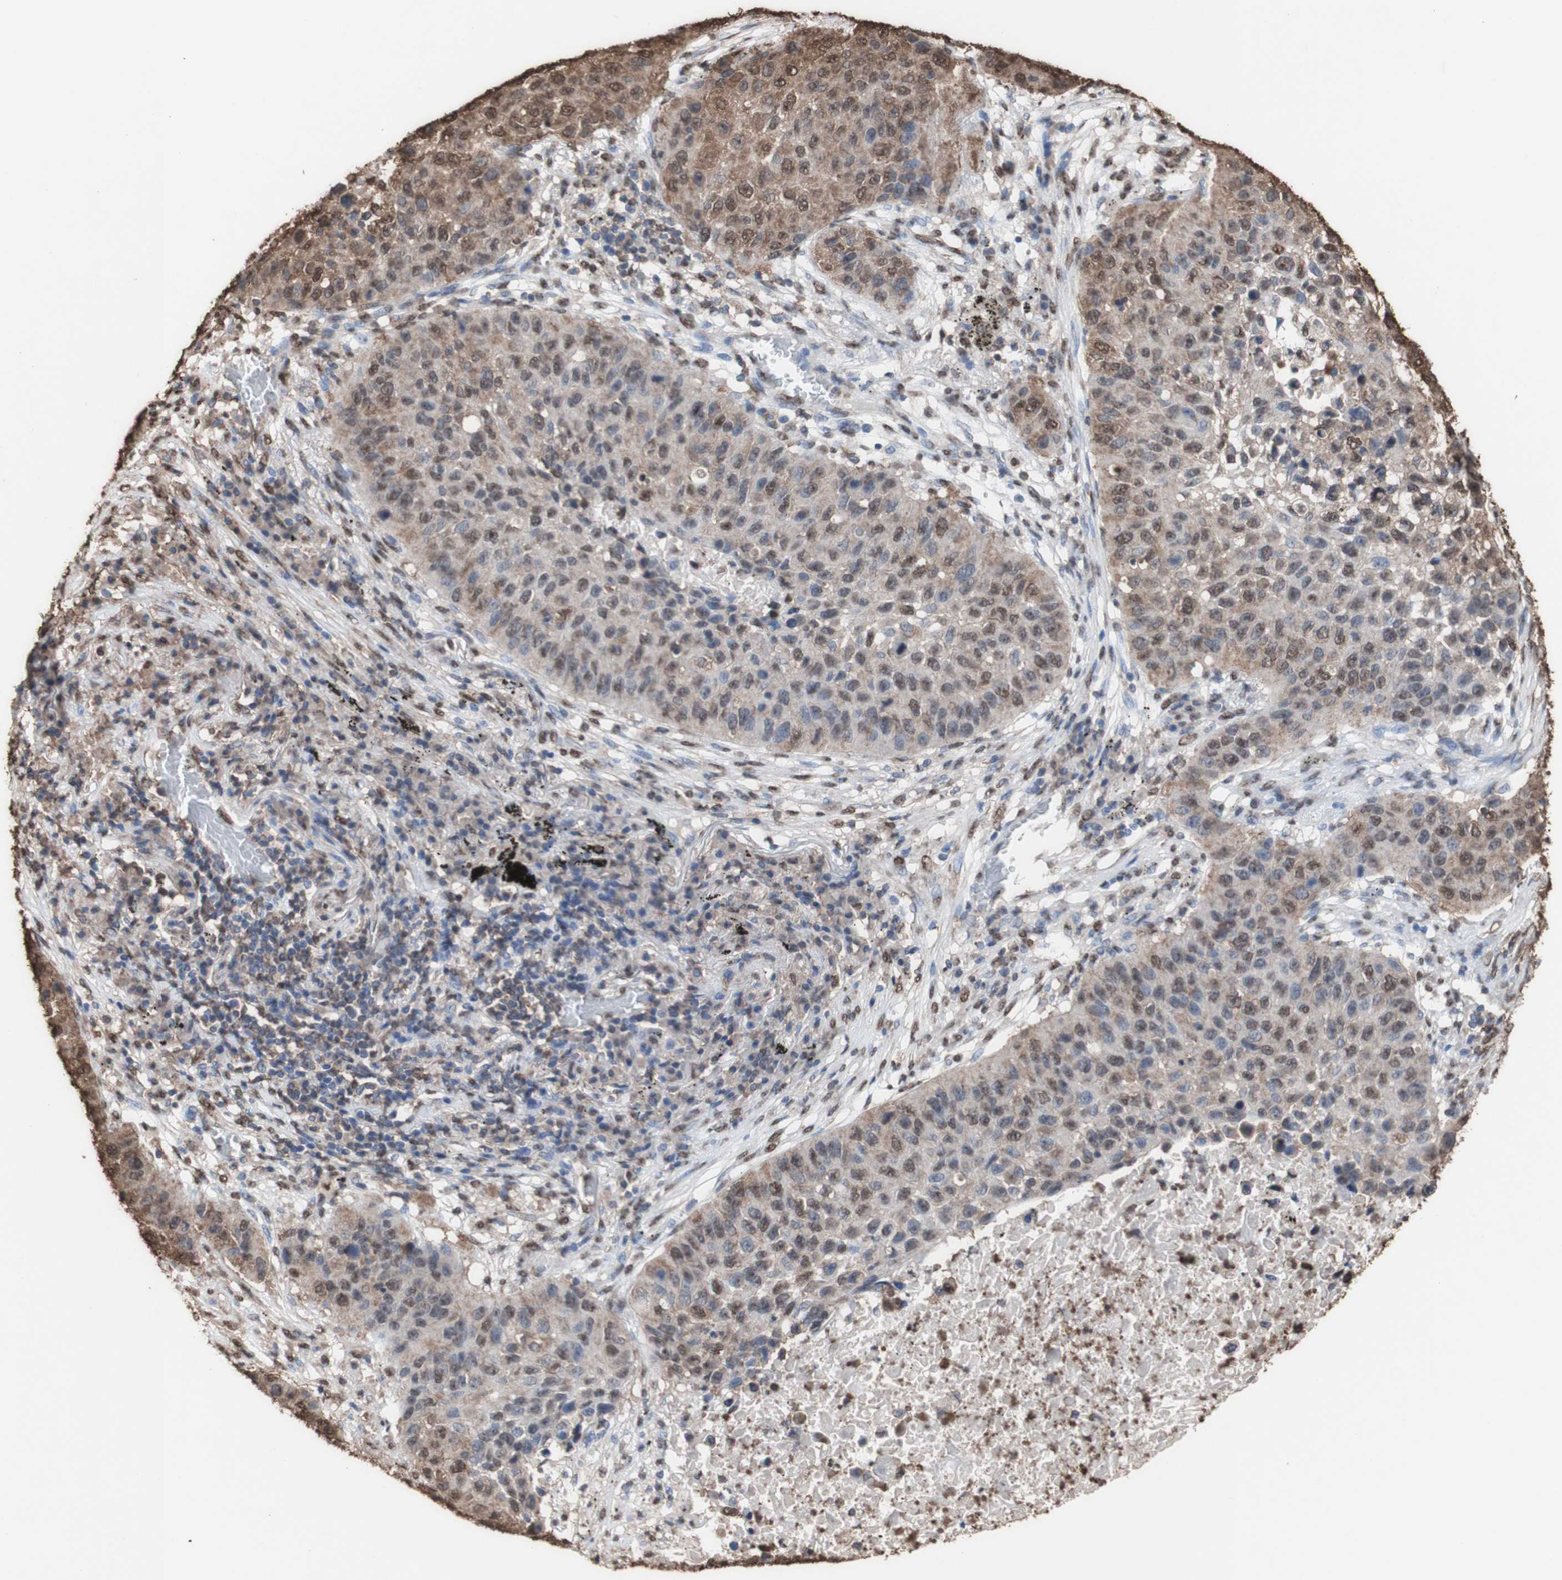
{"staining": {"intensity": "moderate", "quantity": "25%-75%", "location": "cytoplasmic/membranous,nuclear"}, "tissue": "lung cancer", "cell_type": "Tumor cells", "image_type": "cancer", "snomed": [{"axis": "morphology", "description": "Squamous cell carcinoma, NOS"}, {"axis": "topography", "description": "Lung"}], "caption": "Moderate cytoplasmic/membranous and nuclear positivity is identified in about 25%-75% of tumor cells in lung cancer.", "gene": "PIDD1", "patient": {"sex": "male", "age": 57}}